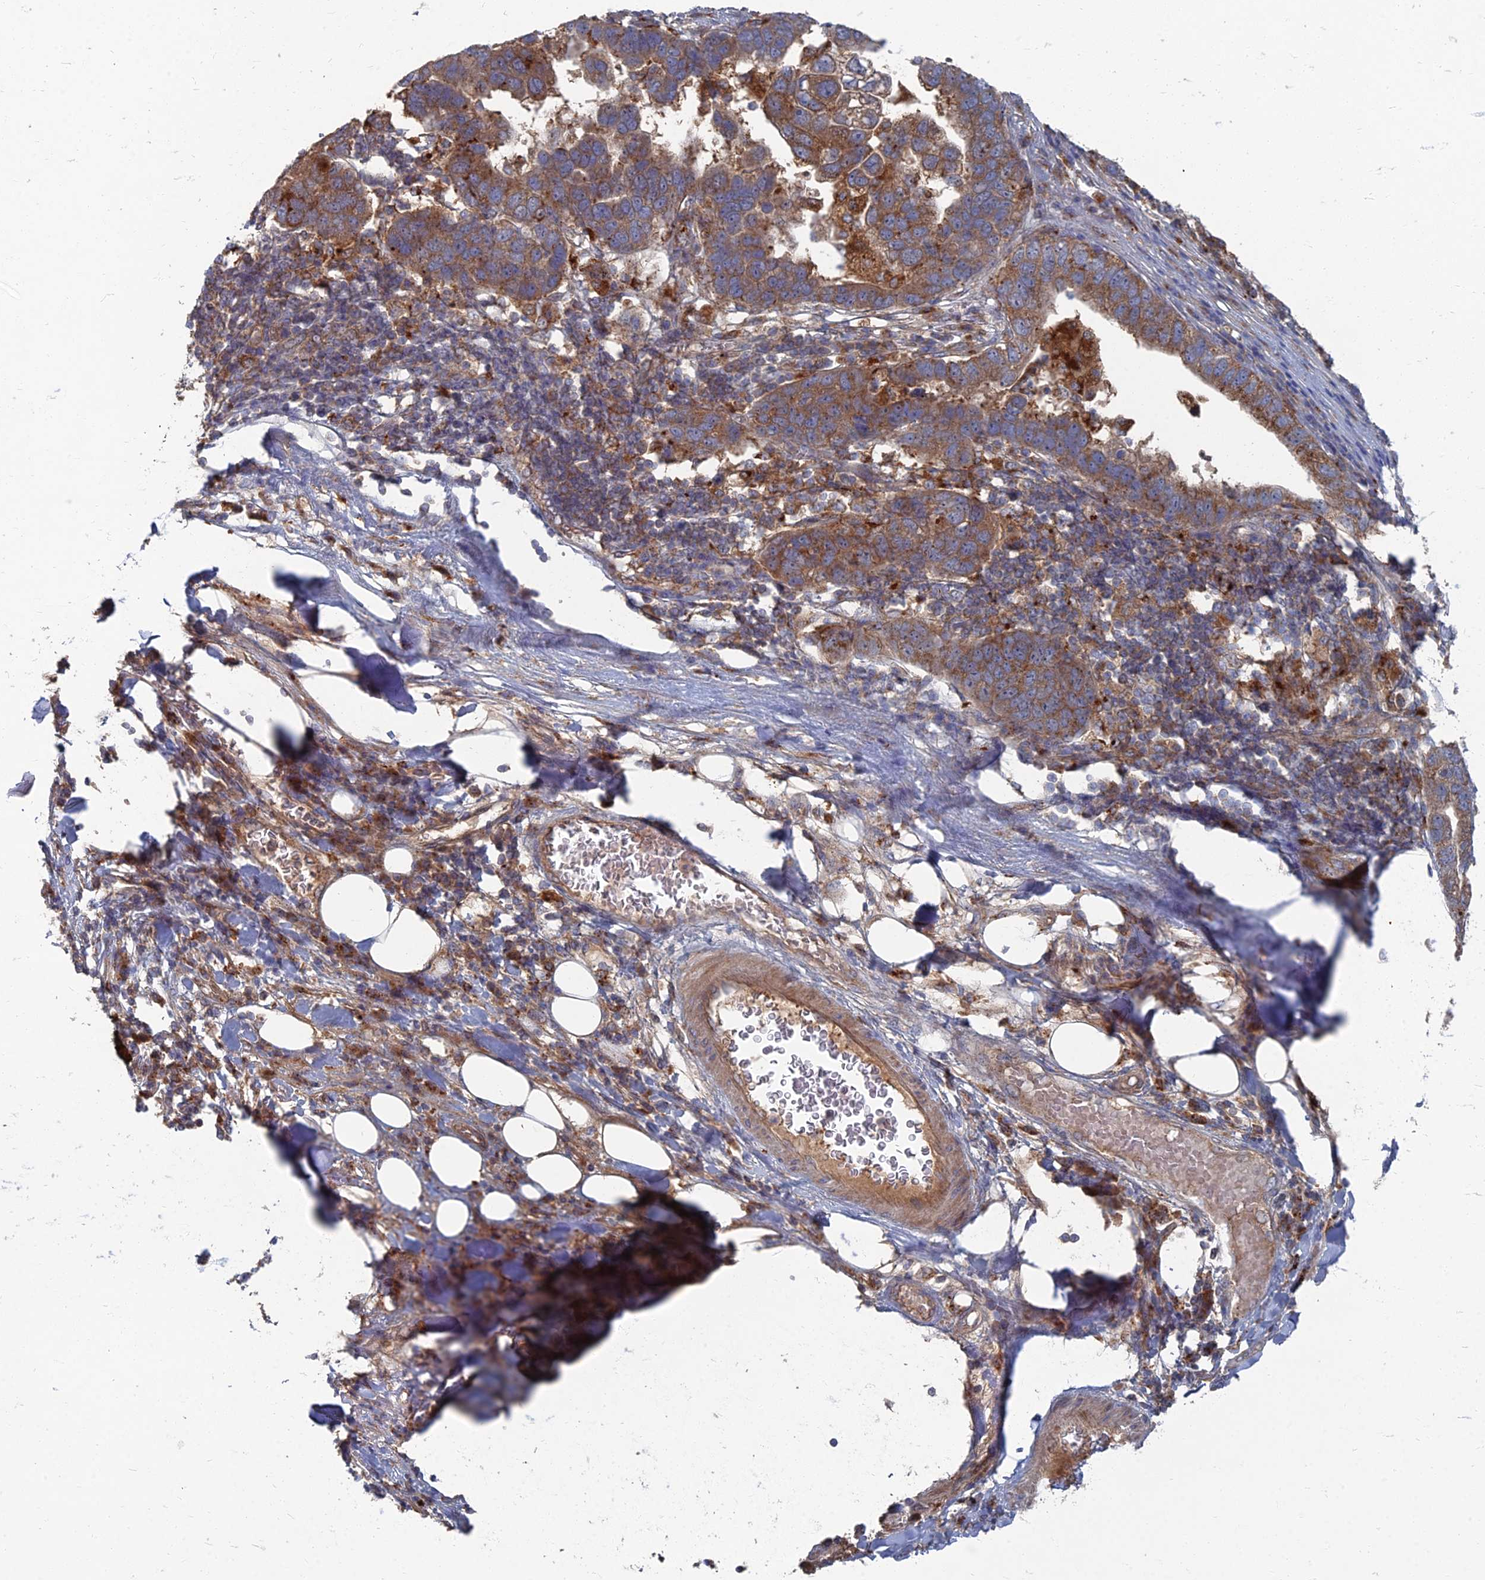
{"staining": {"intensity": "moderate", "quantity": ">75%", "location": "cytoplasmic/membranous"}, "tissue": "pancreatic cancer", "cell_type": "Tumor cells", "image_type": "cancer", "snomed": [{"axis": "morphology", "description": "Adenocarcinoma, NOS"}, {"axis": "topography", "description": "Pancreas"}], "caption": "Immunohistochemistry image of neoplastic tissue: human pancreatic cancer stained using IHC displays medium levels of moderate protein expression localized specifically in the cytoplasmic/membranous of tumor cells, appearing as a cytoplasmic/membranous brown color.", "gene": "PPCDC", "patient": {"sex": "female", "age": 61}}